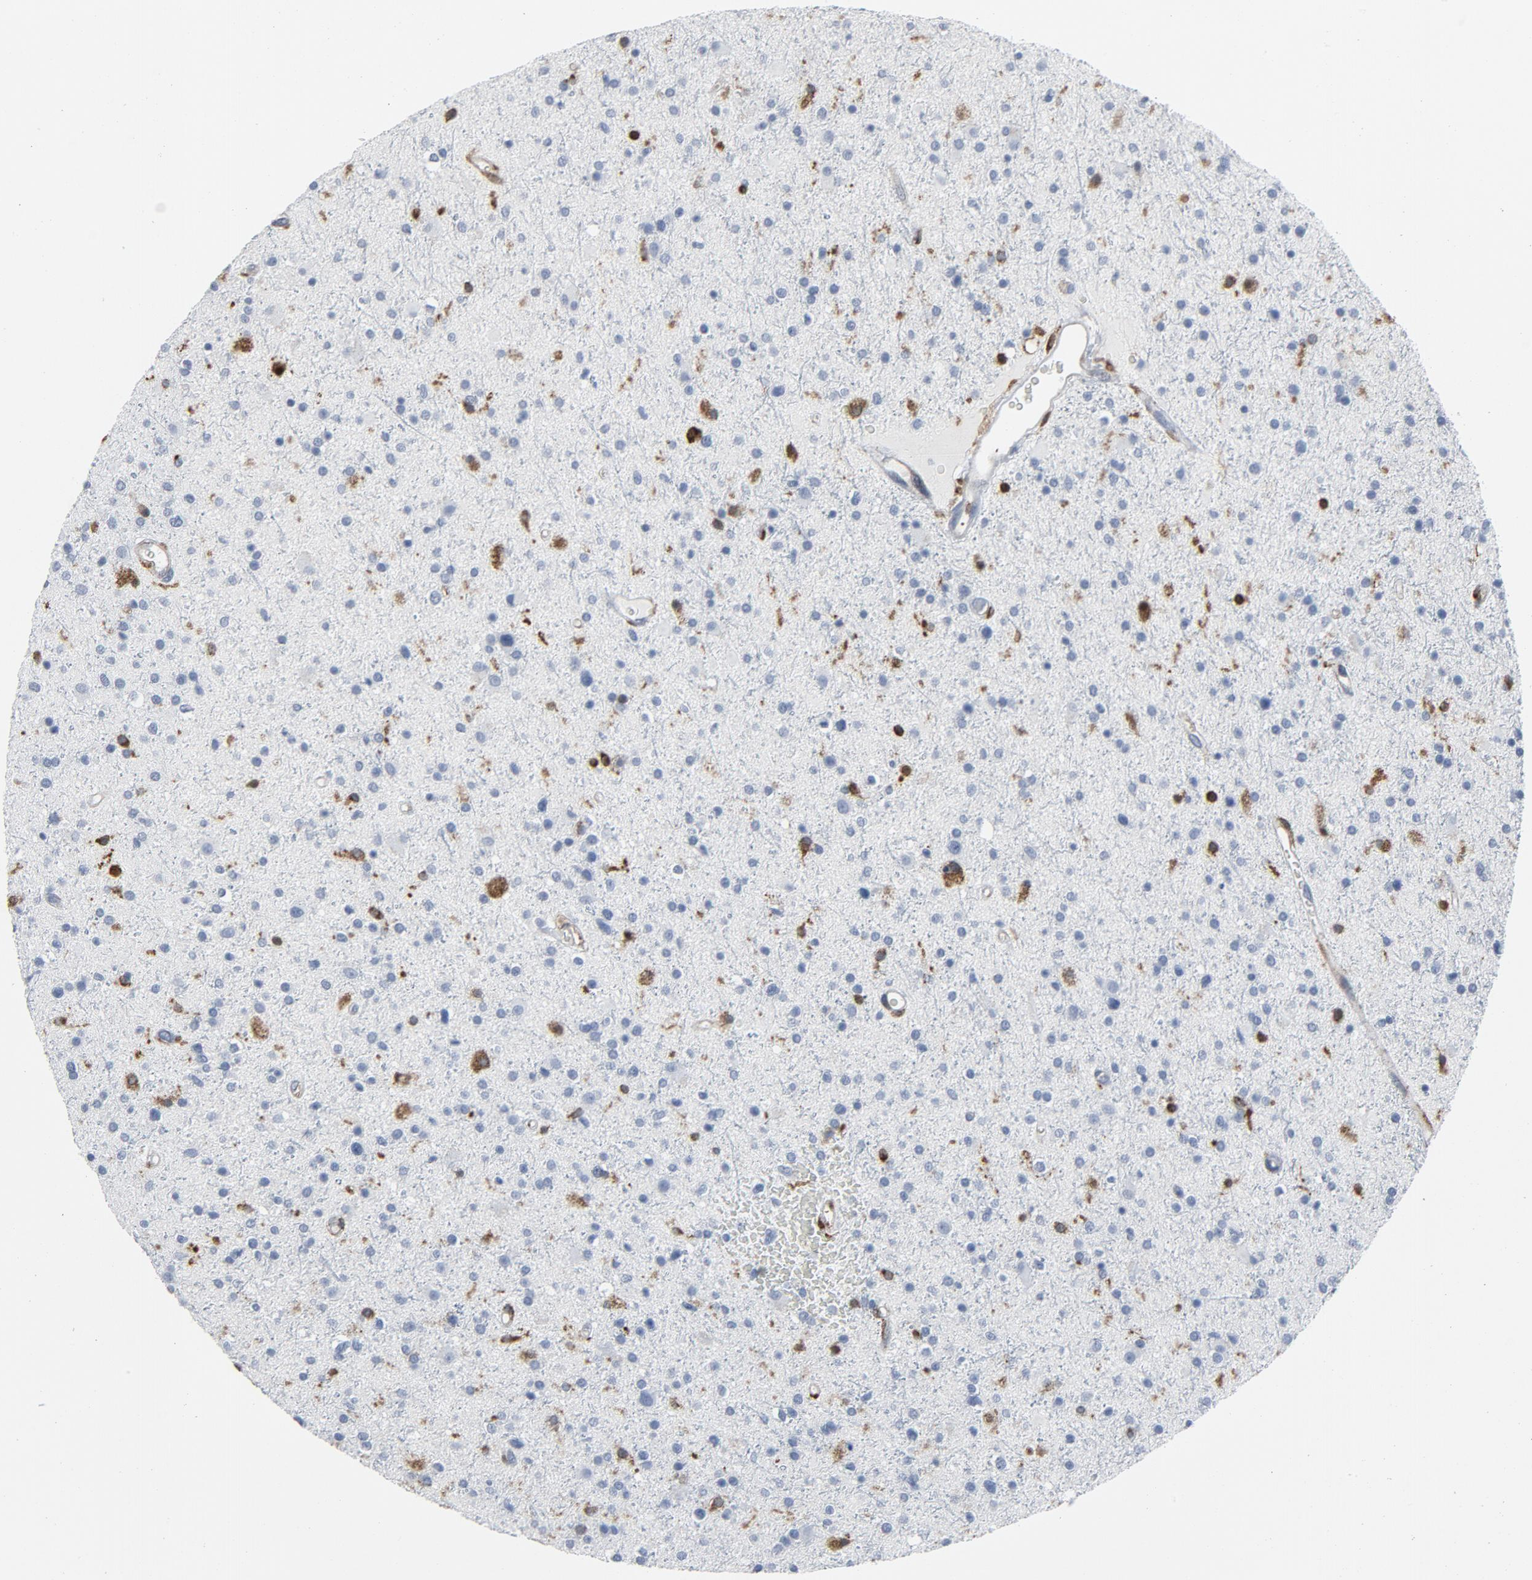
{"staining": {"intensity": "negative", "quantity": "none", "location": "none"}, "tissue": "glioma", "cell_type": "Tumor cells", "image_type": "cancer", "snomed": [{"axis": "morphology", "description": "Glioma, malignant, High grade"}, {"axis": "topography", "description": "Brain"}], "caption": "Protein analysis of glioma demonstrates no significant staining in tumor cells. The staining is performed using DAB (3,3'-diaminobenzidine) brown chromogen with nuclei counter-stained in using hematoxylin.", "gene": "LCP2", "patient": {"sex": "male", "age": 33}}